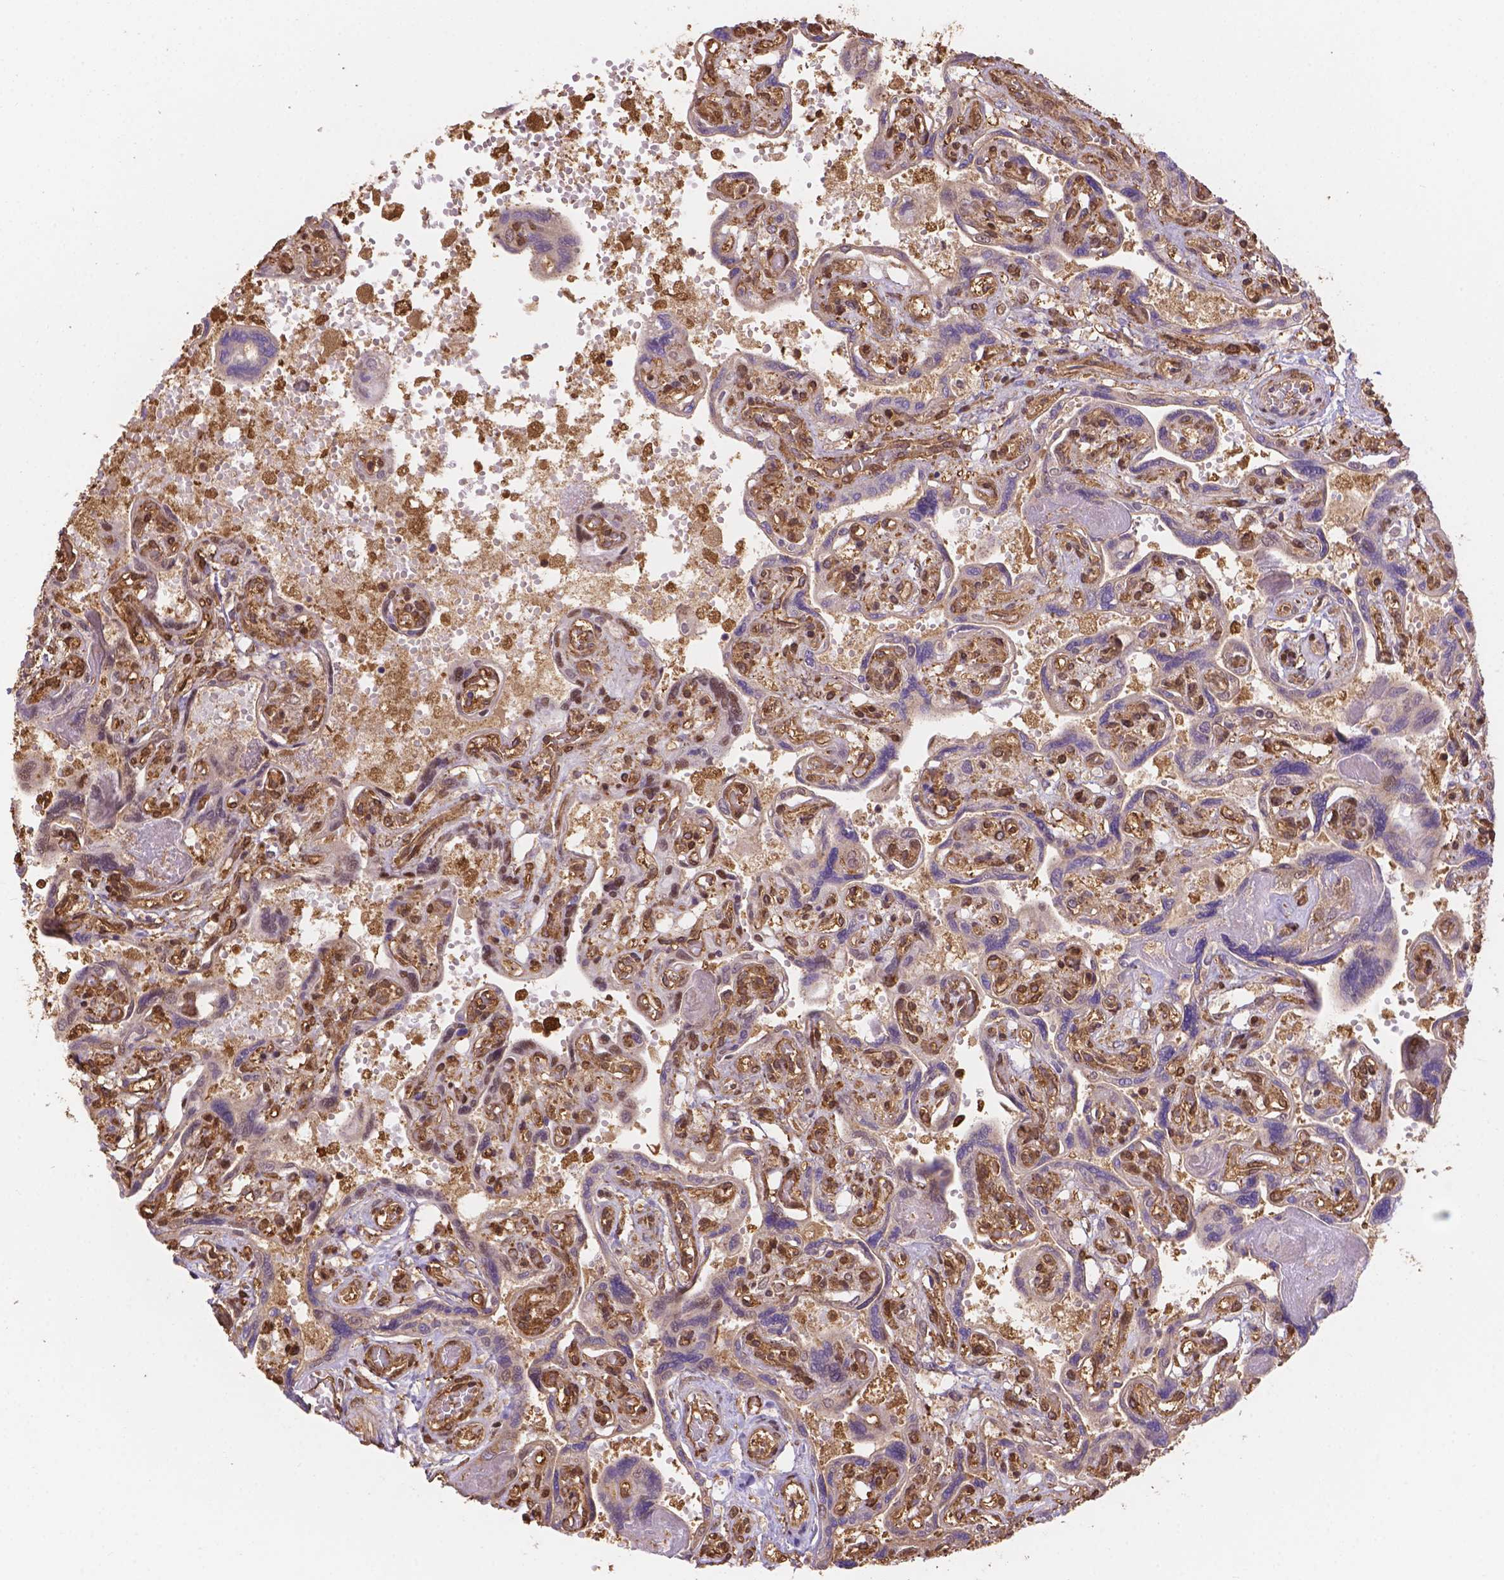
{"staining": {"intensity": "moderate", "quantity": "25%-75%", "location": "cytoplasmic/membranous"}, "tissue": "placenta", "cell_type": "Decidual cells", "image_type": "normal", "snomed": [{"axis": "morphology", "description": "Normal tissue, NOS"}, {"axis": "topography", "description": "Placenta"}], "caption": "Immunohistochemical staining of normal human placenta reveals moderate cytoplasmic/membranous protein expression in about 25%-75% of decidual cells.", "gene": "DMWD", "patient": {"sex": "female", "age": 32}}